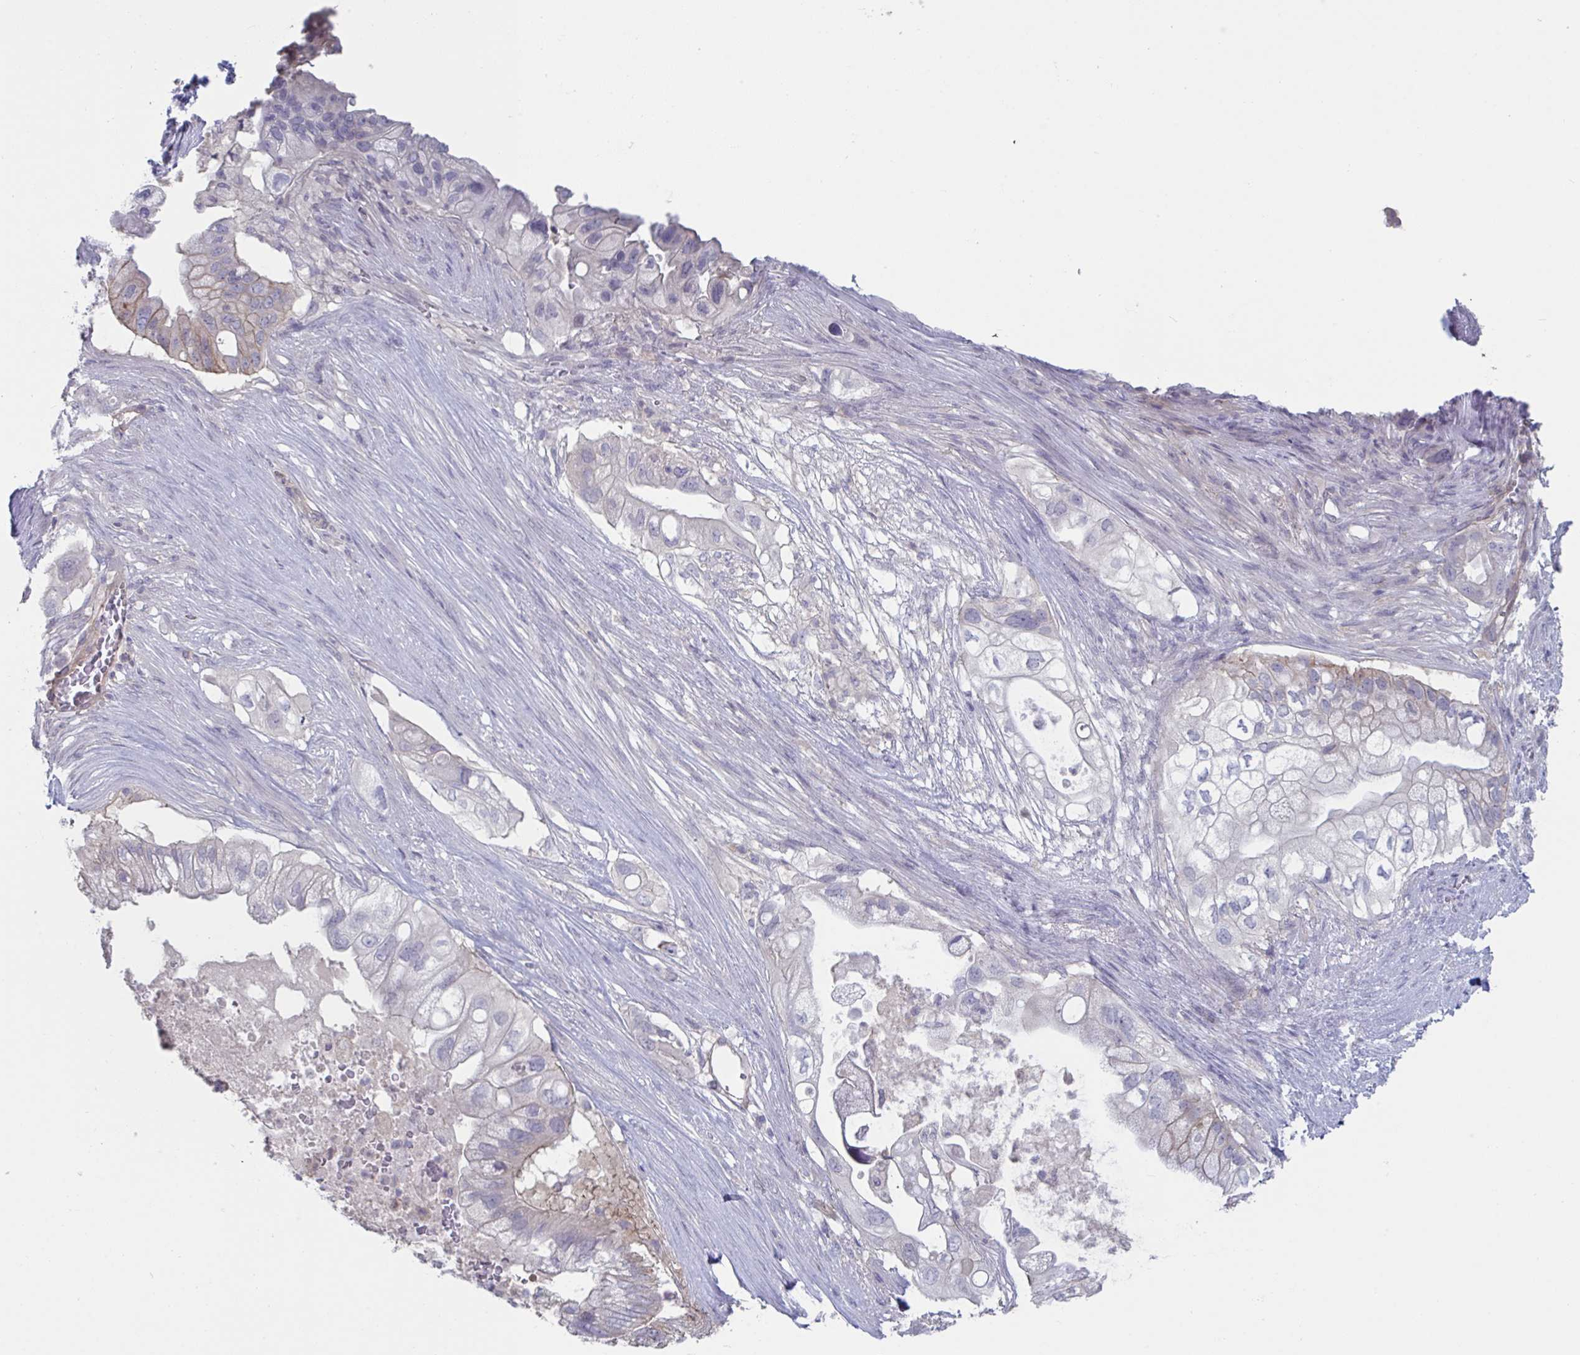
{"staining": {"intensity": "moderate", "quantity": "<25%", "location": "cytoplasmic/membranous"}, "tissue": "pancreatic cancer", "cell_type": "Tumor cells", "image_type": "cancer", "snomed": [{"axis": "morphology", "description": "Adenocarcinoma, NOS"}, {"axis": "topography", "description": "Pancreas"}], "caption": "Brown immunohistochemical staining in human pancreatic adenocarcinoma exhibits moderate cytoplasmic/membranous expression in approximately <25% of tumor cells.", "gene": "STK26", "patient": {"sex": "female", "age": 72}}